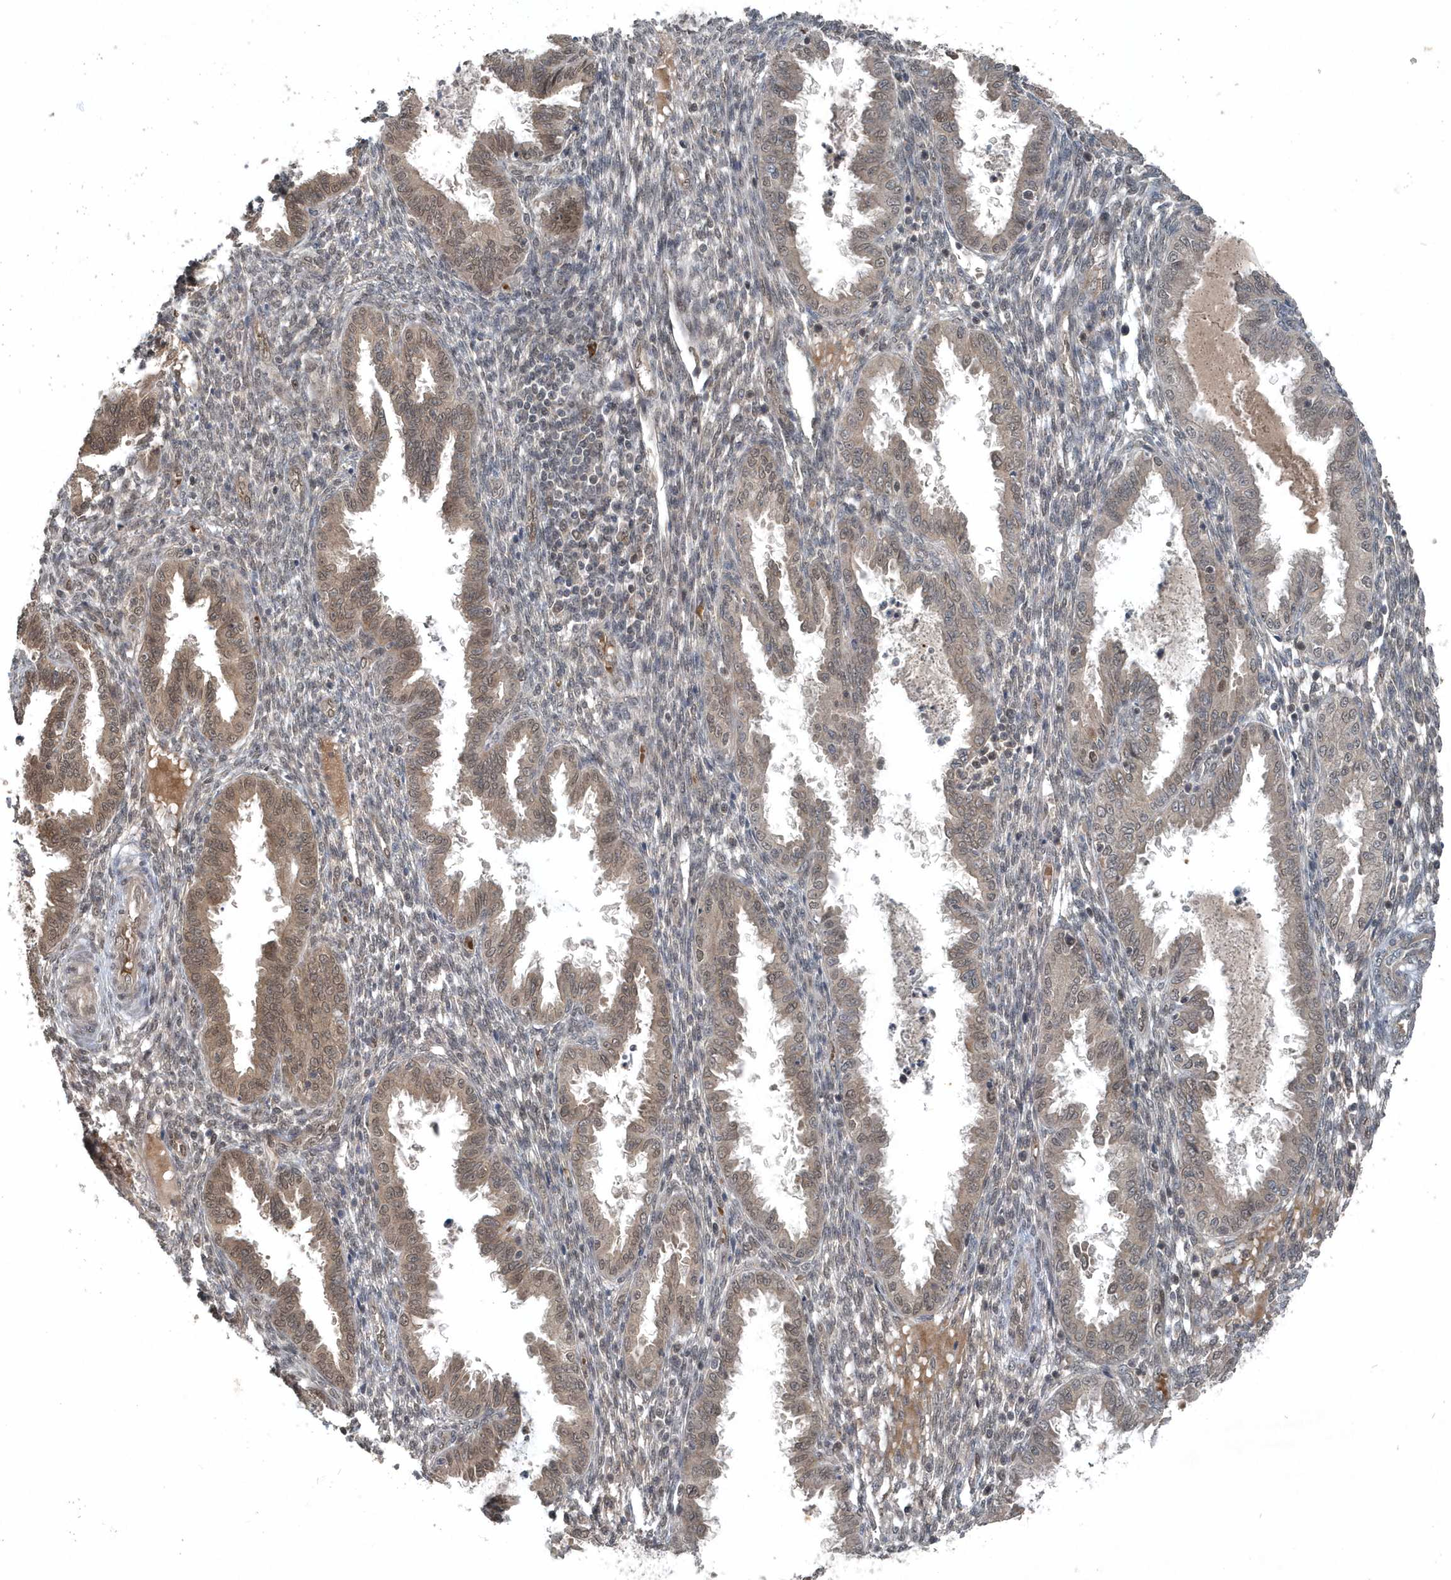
{"staining": {"intensity": "negative", "quantity": "none", "location": "none"}, "tissue": "endometrium", "cell_type": "Cells in endometrial stroma", "image_type": "normal", "snomed": [{"axis": "morphology", "description": "Normal tissue, NOS"}, {"axis": "topography", "description": "Endometrium"}], "caption": "IHC micrograph of normal endometrium stained for a protein (brown), which reveals no expression in cells in endometrial stroma. Brightfield microscopy of IHC stained with DAB (3,3'-diaminobenzidine) (brown) and hematoxylin (blue), captured at high magnification.", "gene": "QTRT2", "patient": {"sex": "female", "age": 33}}